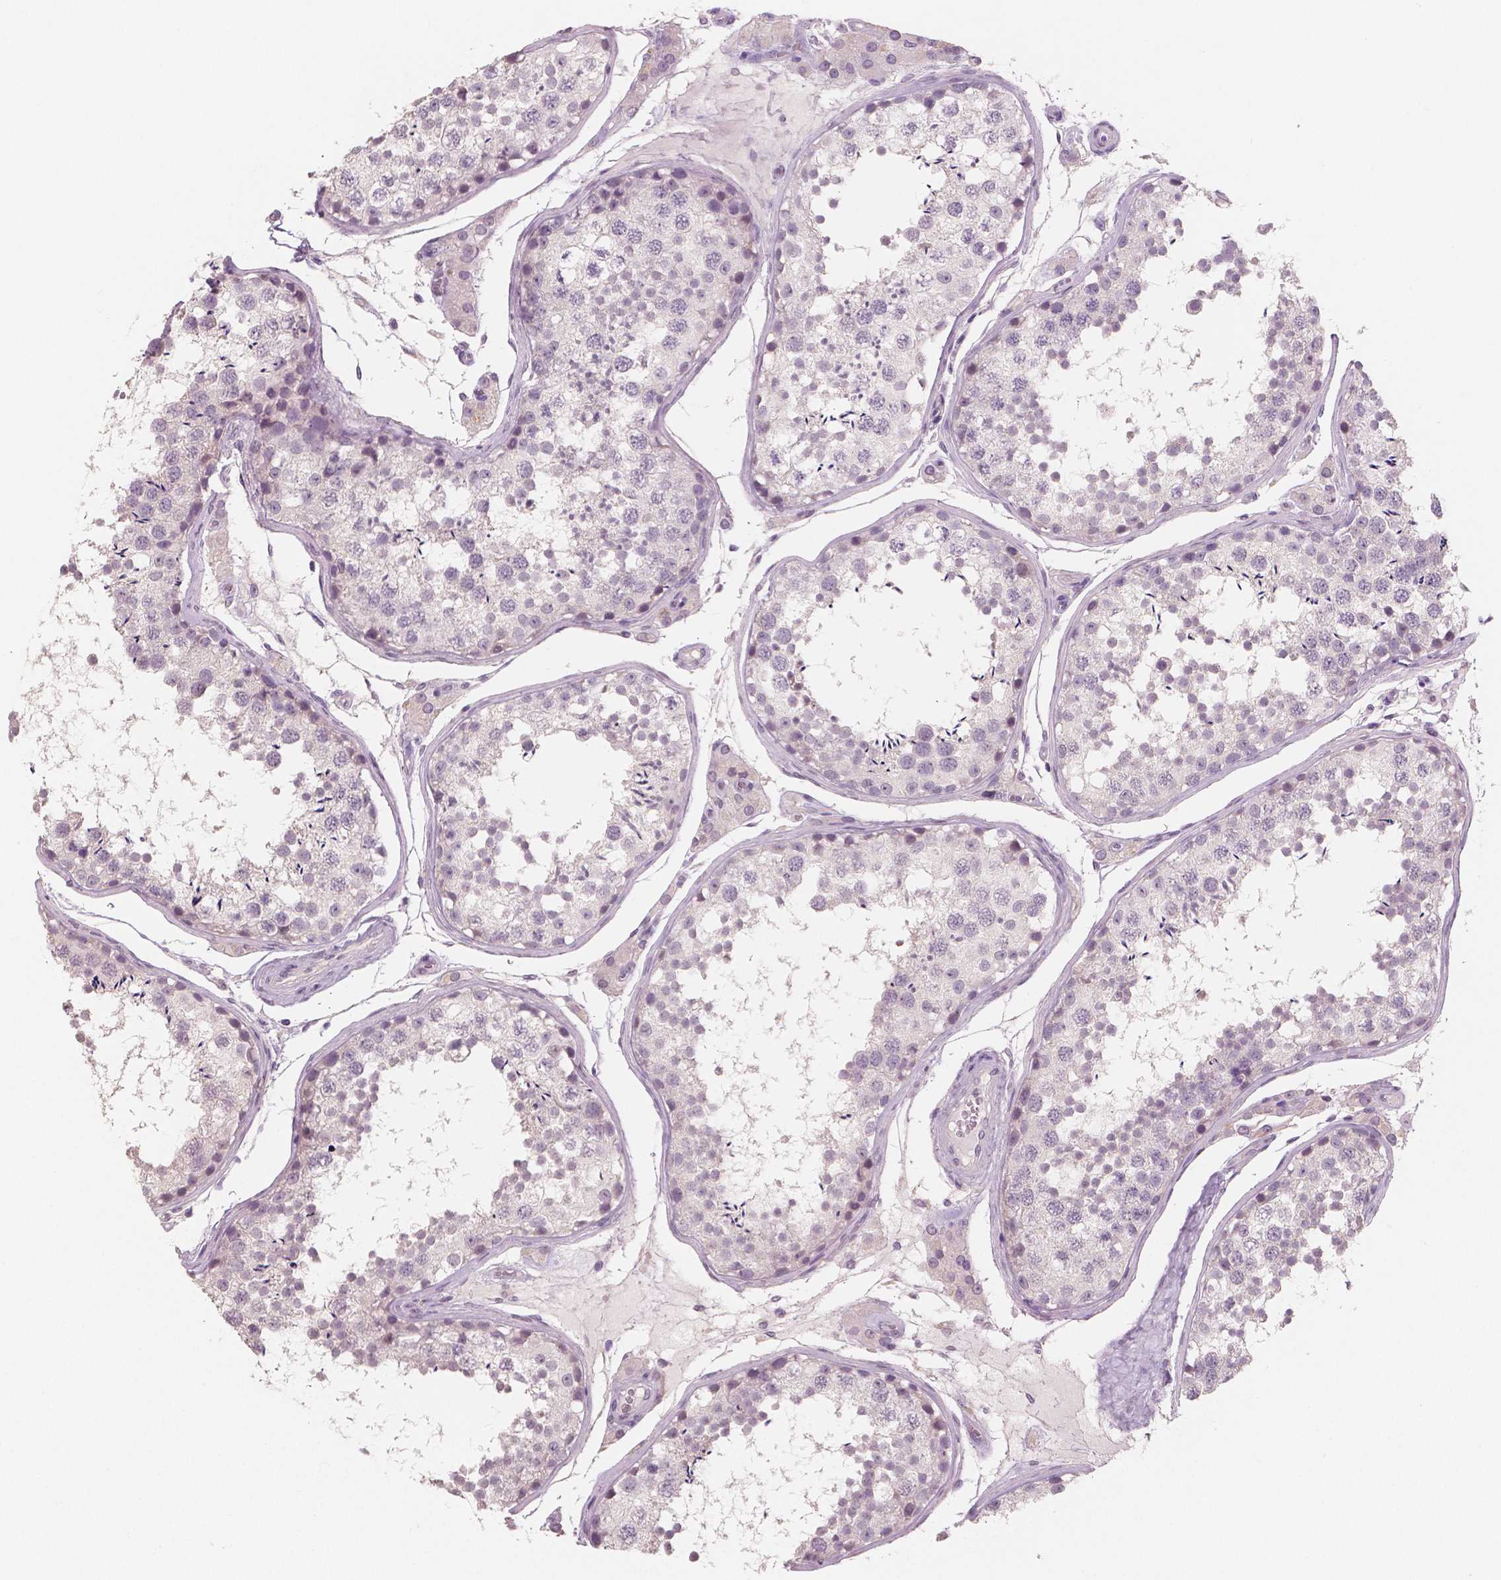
{"staining": {"intensity": "negative", "quantity": "none", "location": "none"}, "tissue": "testis", "cell_type": "Cells in seminiferous ducts", "image_type": "normal", "snomed": [{"axis": "morphology", "description": "Normal tissue, NOS"}, {"axis": "topography", "description": "Testis"}], "caption": "The immunohistochemistry (IHC) image has no significant positivity in cells in seminiferous ducts of testis.", "gene": "NECAB1", "patient": {"sex": "male", "age": 29}}